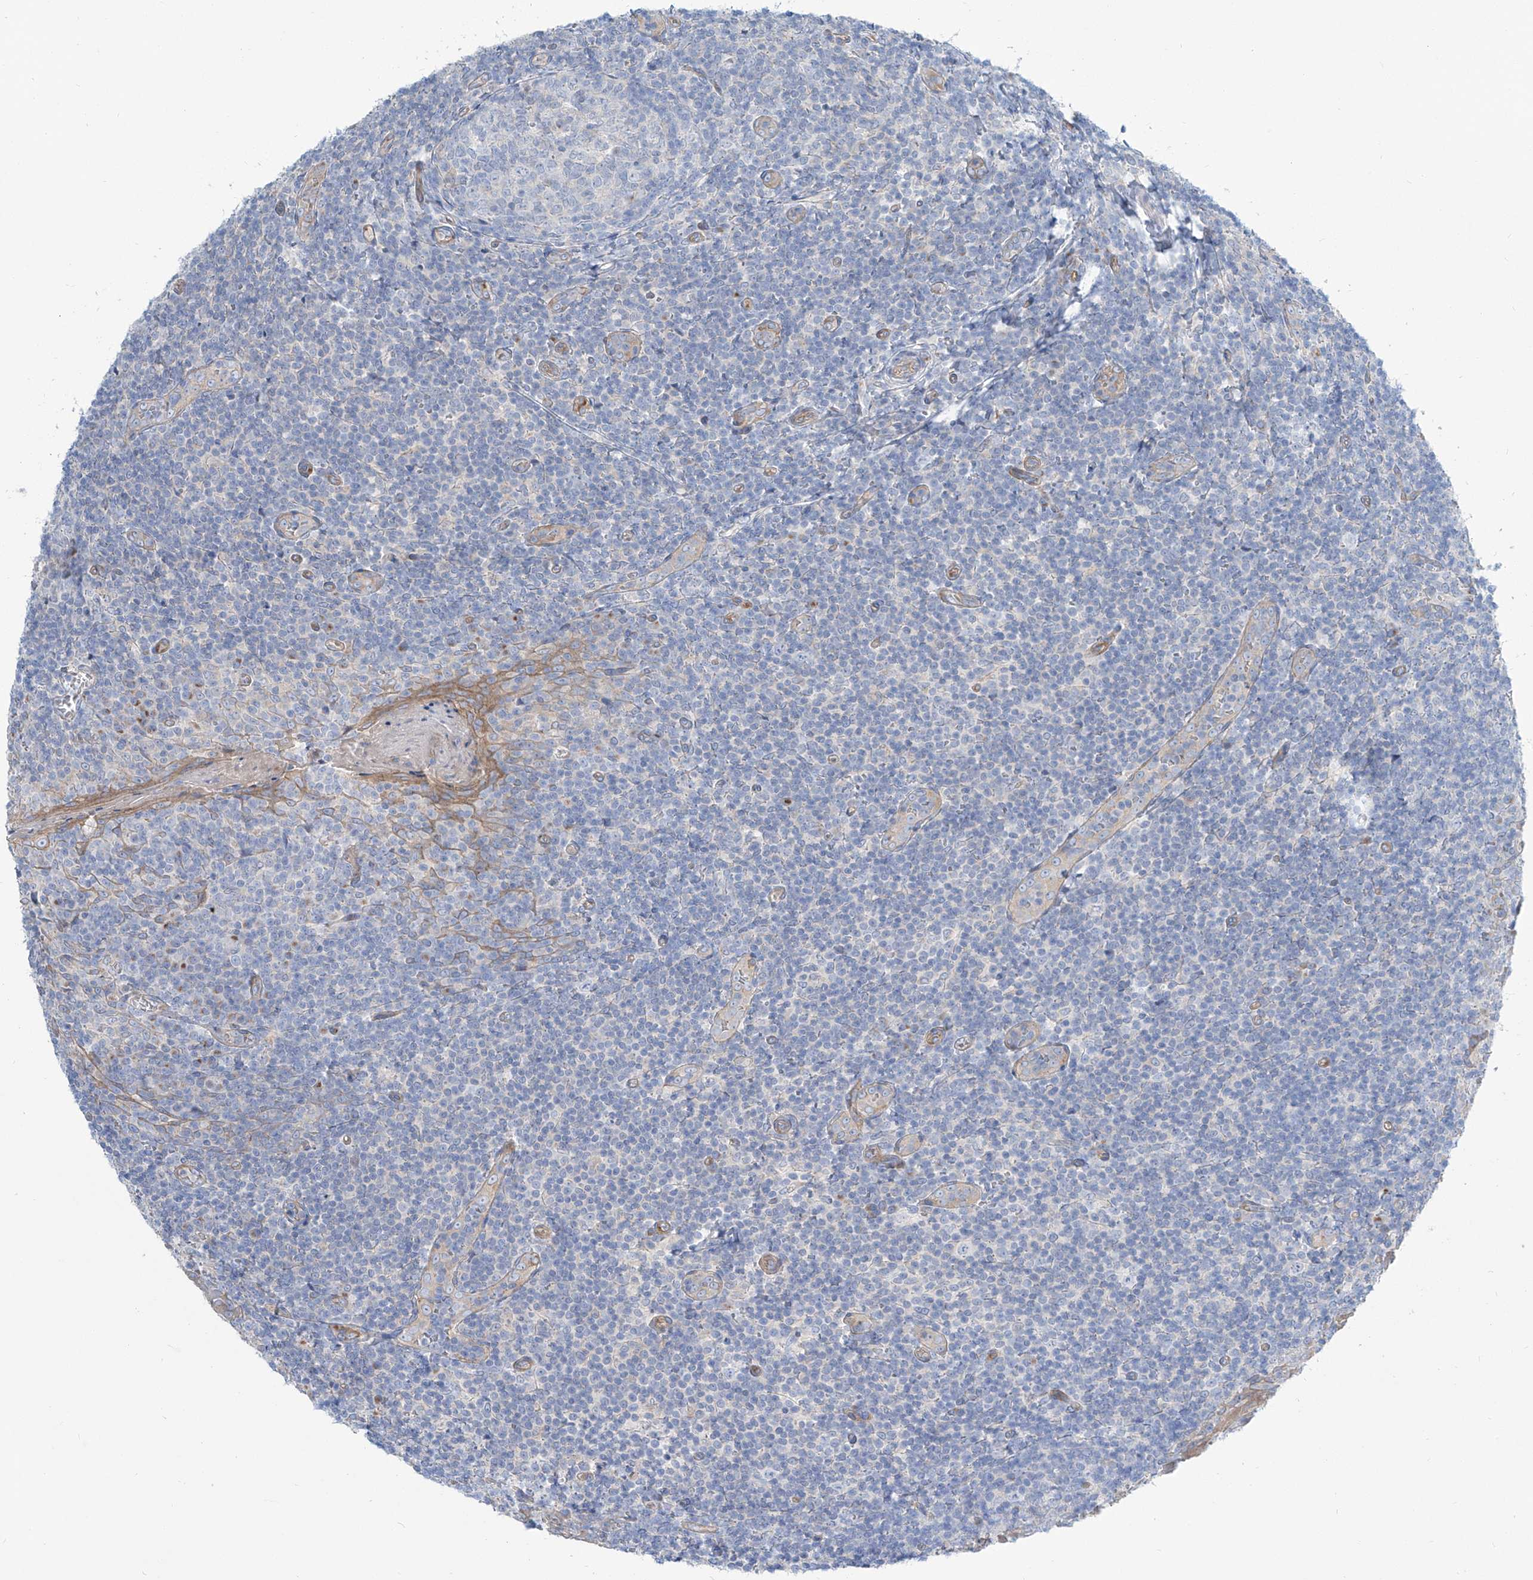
{"staining": {"intensity": "negative", "quantity": "none", "location": "none"}, "tissue": "tonsil", "cell_type": "Germinal center cells", "image_type": "normal", "snomed": [{"axis": "morphology", "description": "Normal tissue, NOS"}, {"axis": "topography", "description": "Tonsil"}], "caption": "The image demonstrates no significant expression in germinal center cells of tonsil.", "gene": "TMEM209", "patient": {"sex": "male", "age": 27}}